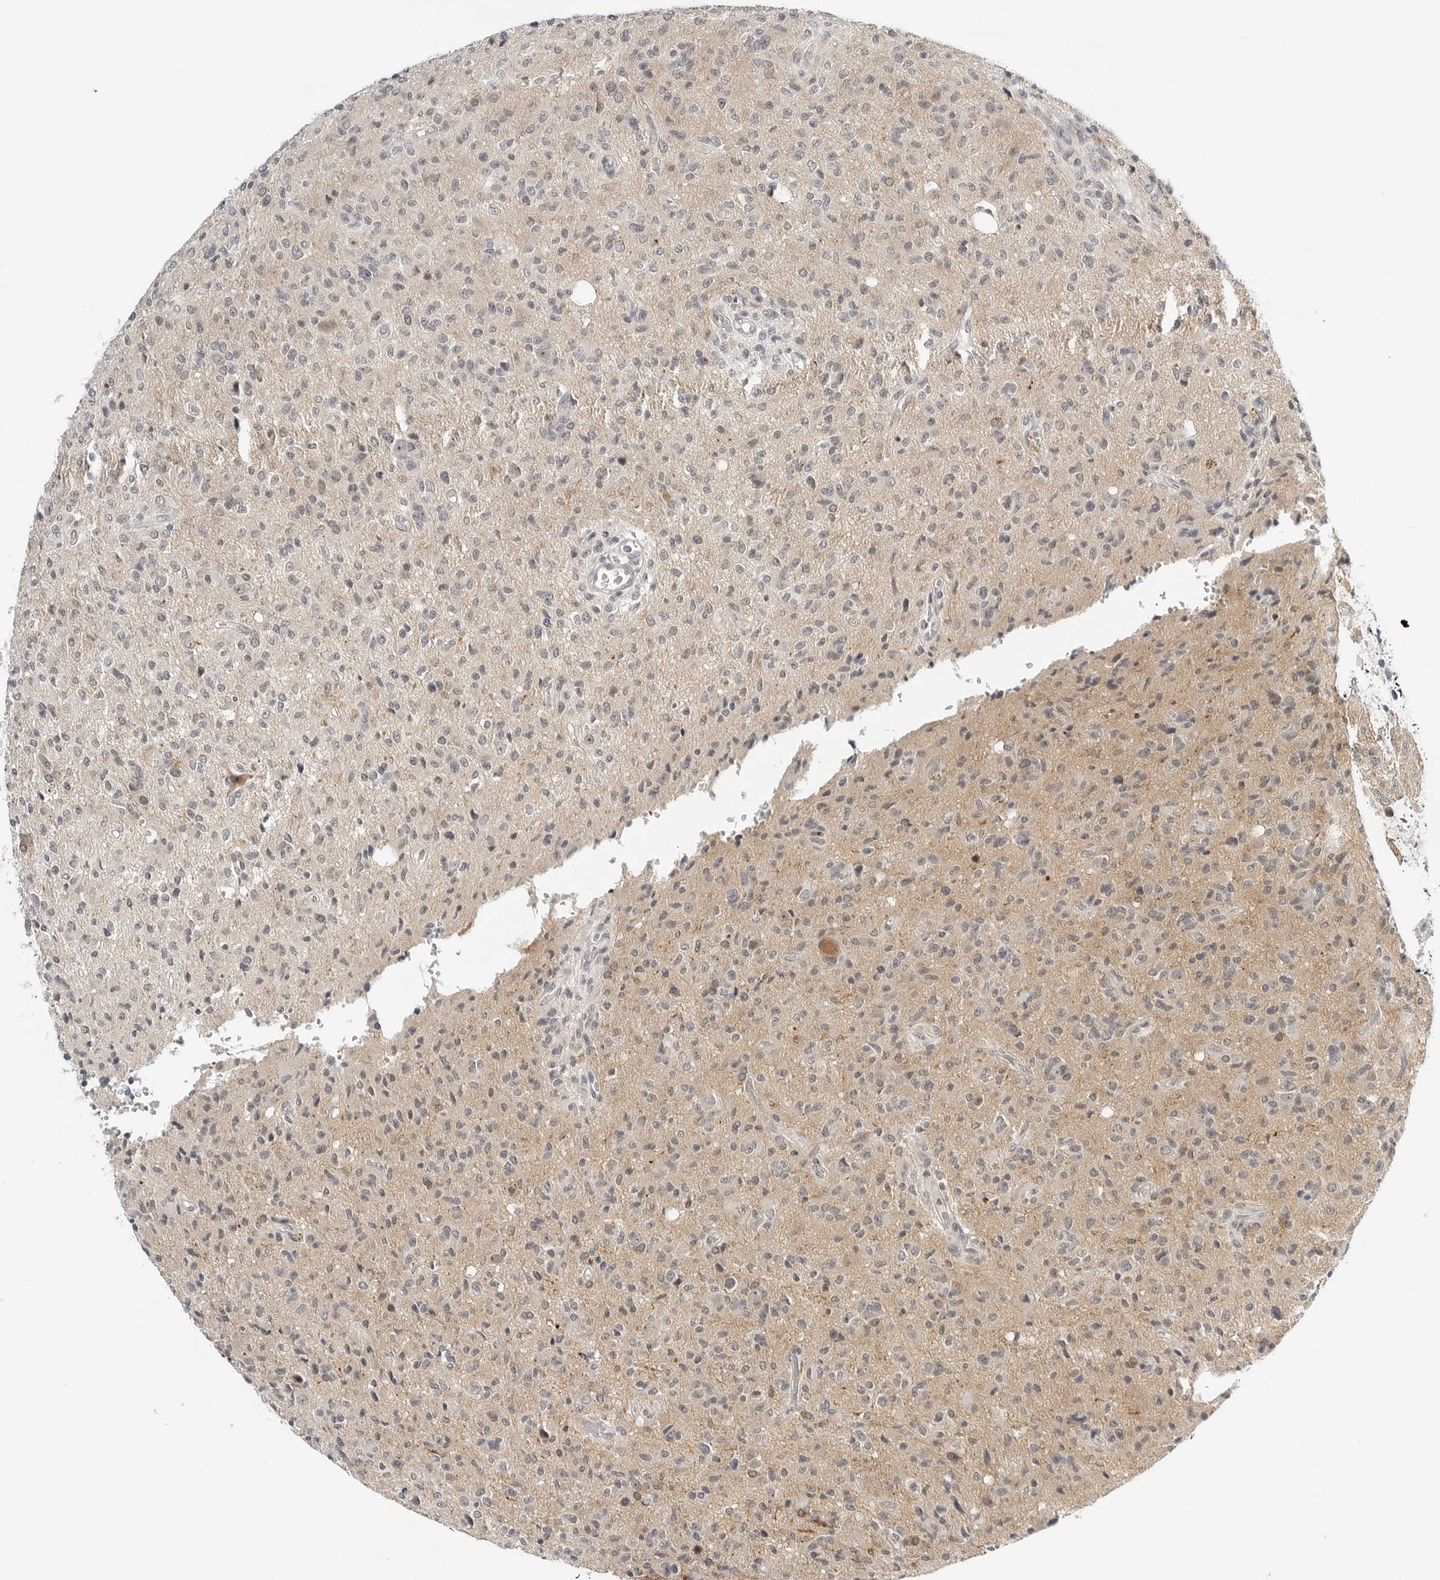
{"staining": {"intensity": "weak", "quantity": "<25%", "location": "nuclear"}, "tissue": "glioma", "cell_type": "Tumor cells", "image_type": "cancer", "snomed": [{"axis": "morphology", "description": "Glioma, malignant, High grade"}, {"axis": "topography", "description": "Brain"}], "caption": "DAB (3,3'-diaminobenzidine) immunohistochemical staining of malignant high-grade glioma demonstrates no significant expression in tumor cells.", "gene": "MAP2K5", "patient": {"sex": "female", "age": 57}}